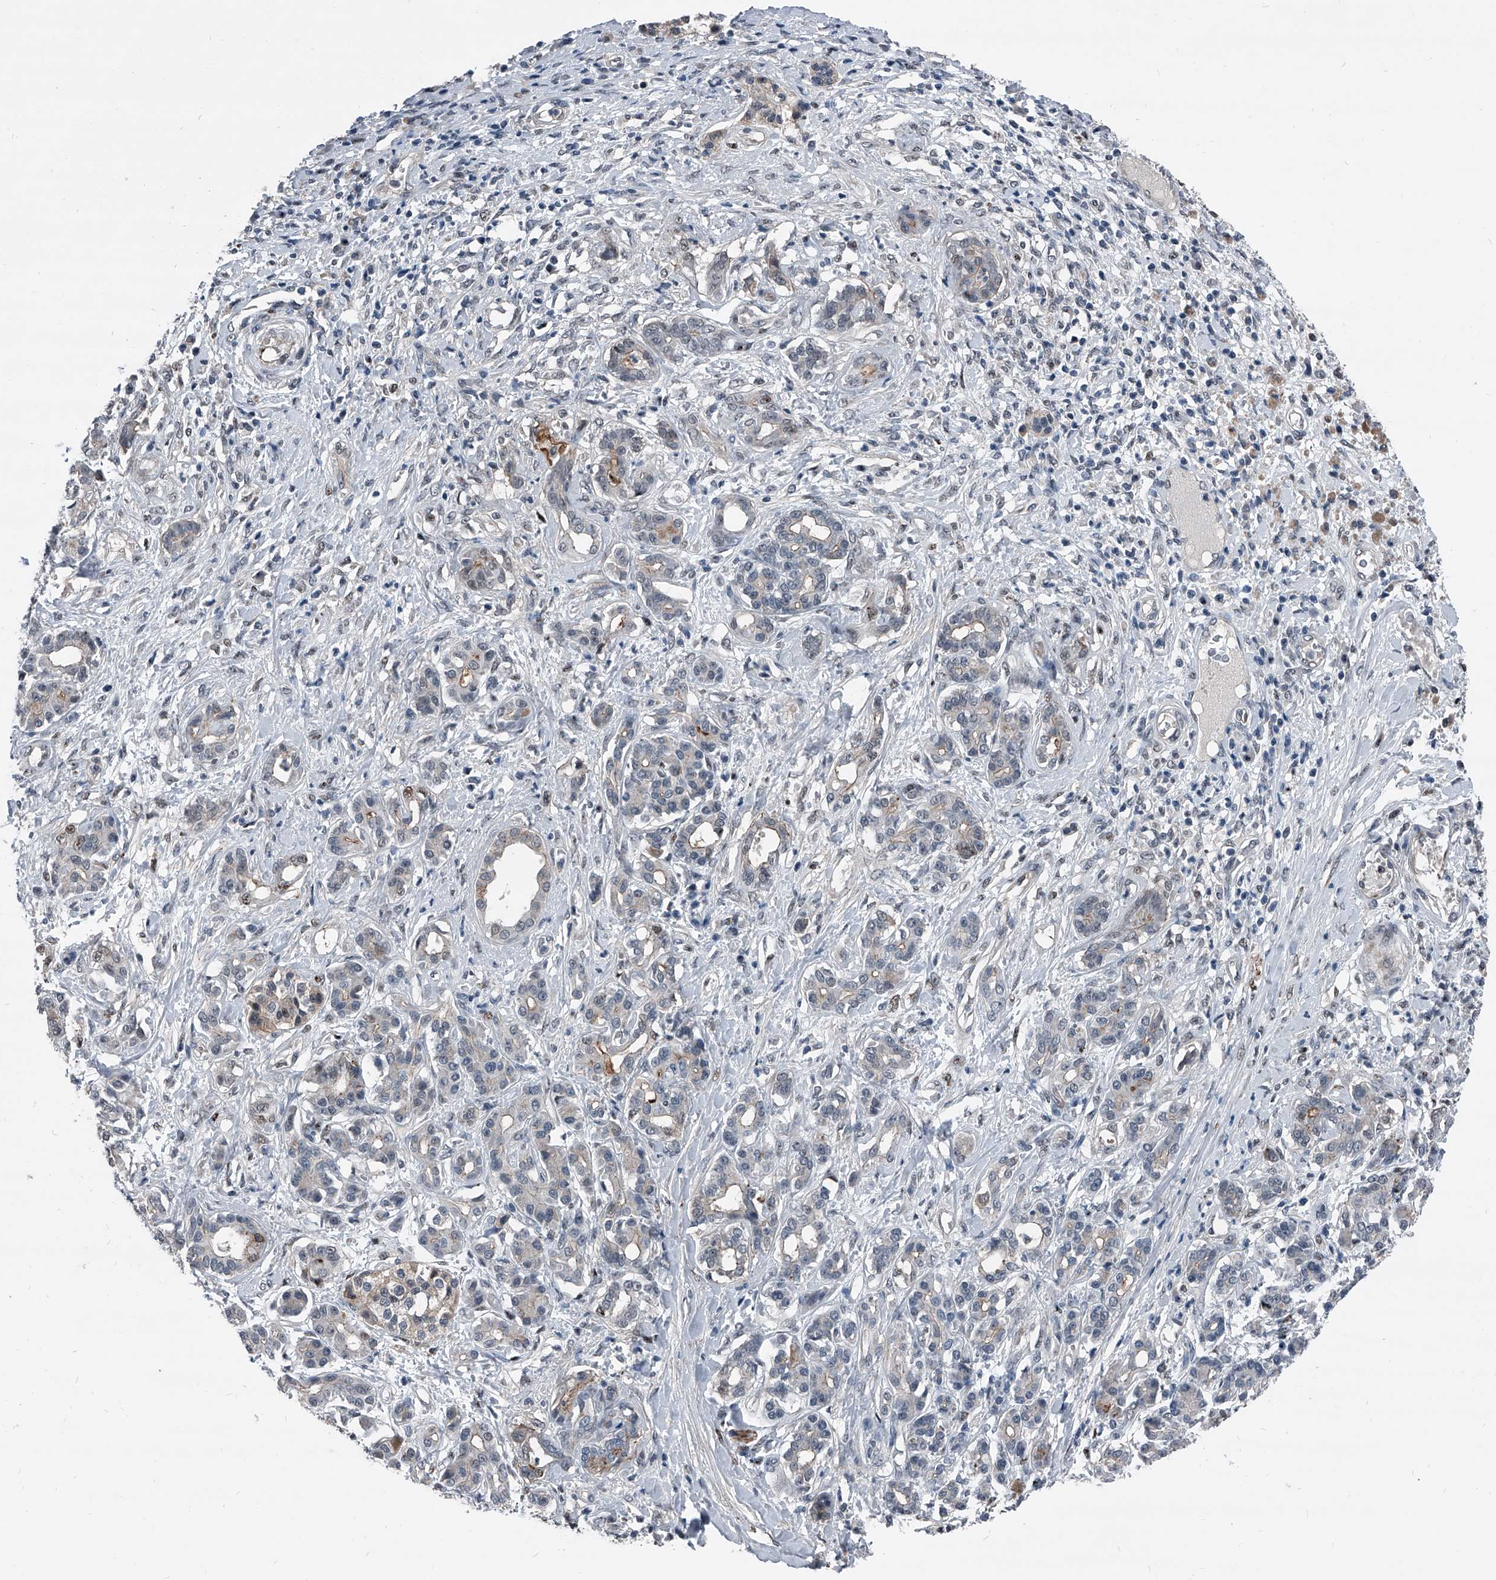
{"staining": {"intensity": "negative", "quantity": "none", "location": "none"}, "tissue": "pancreatic cancer", "cell_type": "Tumor cells", "image_type": "cancer", "snomed": [{"axis": "morphology", "description": "Adenocarcinoma, NOS"}, {"axis": "topography", "description": "Pancreas"}], "caption": "Tumor cells are negative for brown protein staining in pancreatic adenocarcinoma. (Brightfield microscopy of DAB (3,3'-diaminobenzidine) immunohistochemistry at high magnification).", "gene": "MEN1", "patient": {"sex": "female", "age": 56}}